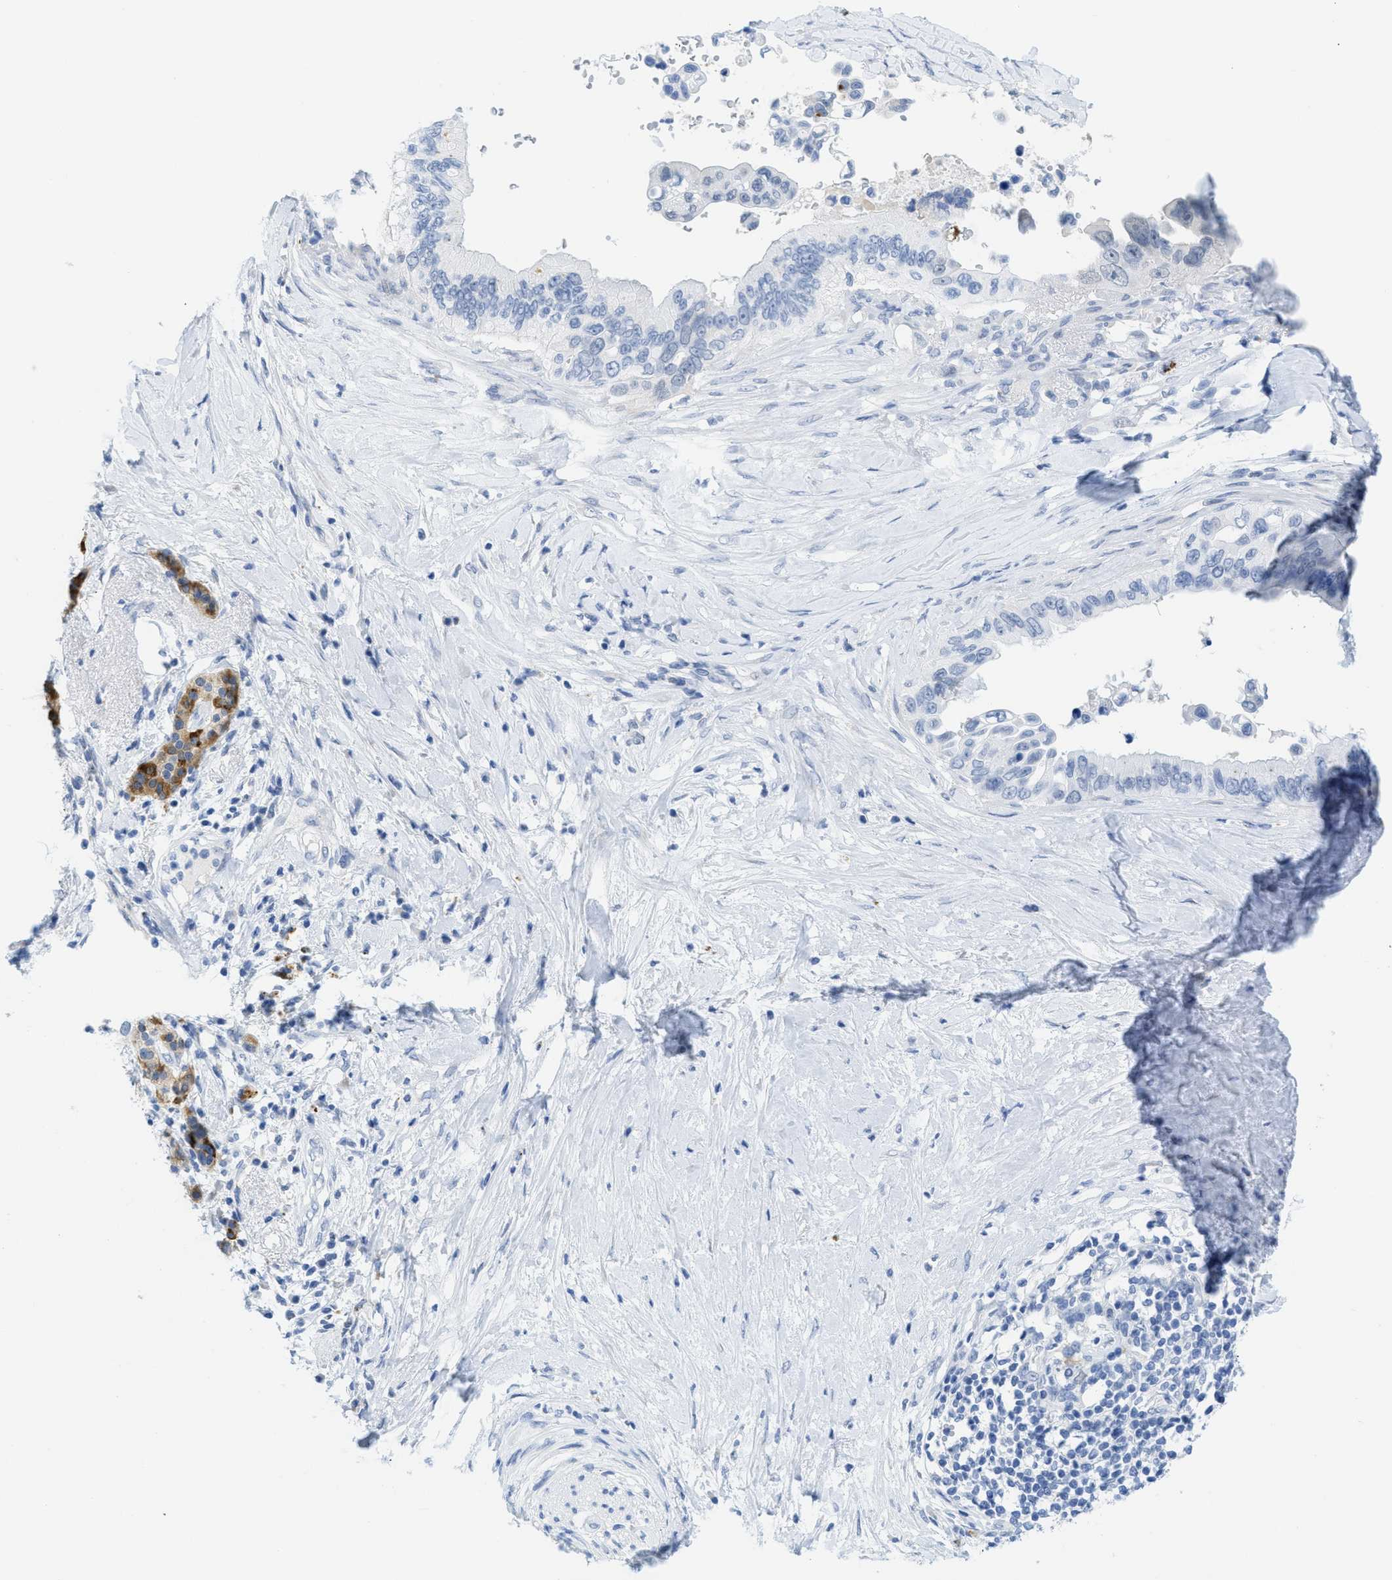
{"staining": {"intensity": "moderate", "quantity": "<25%", "location": "cytoplasmic/membranous"}, "tissue": "pancreatic cancer", "cell_type": "Tumor cells", "image_type": "cancer", "snomed": [{"axis": "morphology", "description": "Adenocarcinoma, NOS"}, {"axis": "topography", "description": "Pancreas"}], "caption": "IHC micrograph of neoplastic tissue: pancreatic cancer stained using immunohistochemistry (IHC) demonstrates low levels of moderate protein expression localized specifically in the cytoplasmic/membranous of tumor cells, appearing as a cytoplasmic/membranous brown color.", "gene": "WDR4", "patient": {"sex": "female", "age": 56}}